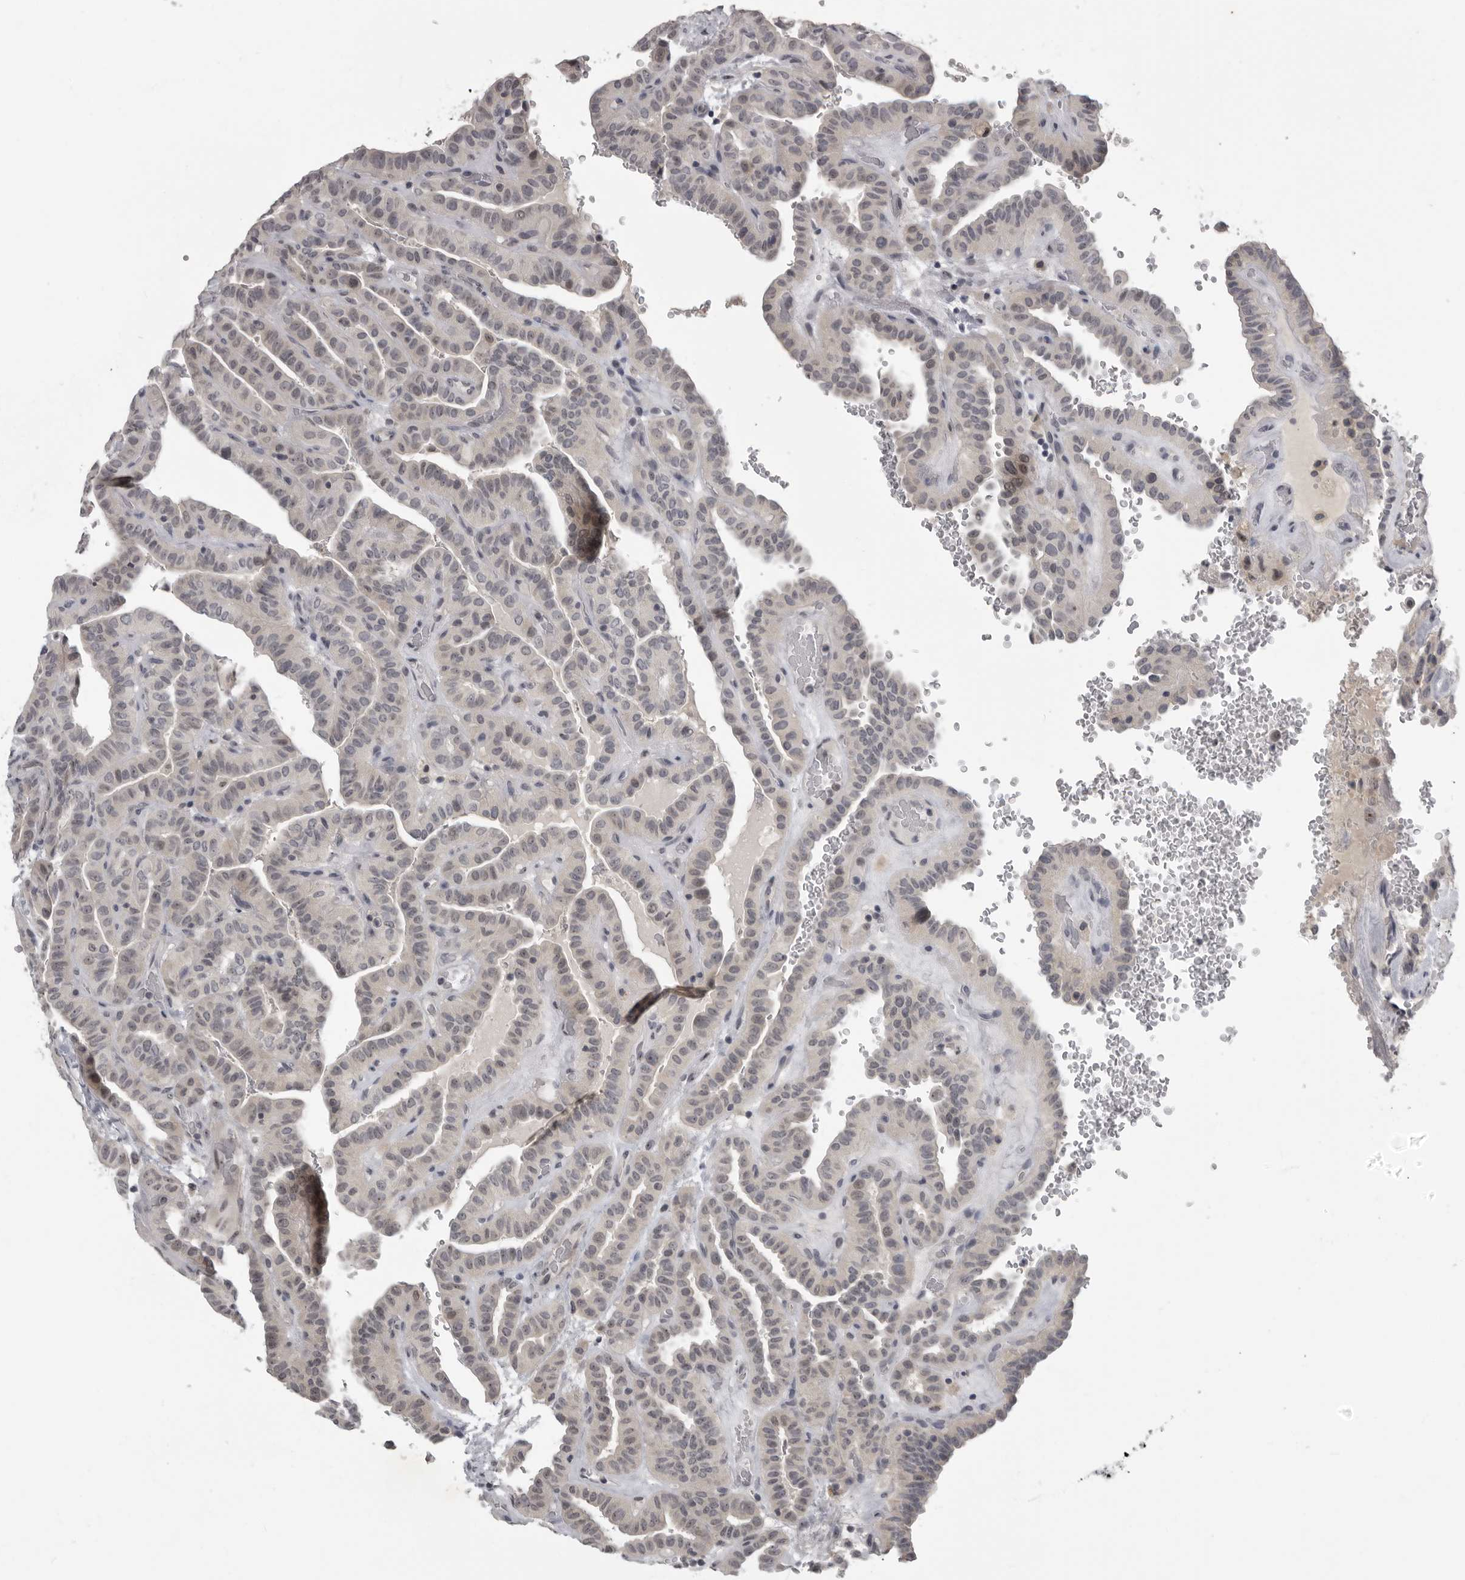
{"staining": {"intensity": "negative", "quantity": "none", "location": "none"}, "tissue": "thyroid cancer", "cell_type": "Tumor cells", "image_type": "cancer", "snomed": [{"axis": "morphology", "description": "Papillary adenocarcinoma, NOS"}, {"axis": "topography", "description": "Thyroid gland"}], "caption": "Protein analysis of thyroid papillary adenocarcinoma shows no significant positivity in tumor cells.", "gene": "MRTO4", "patient": {"sex": "male", "age": 77}}